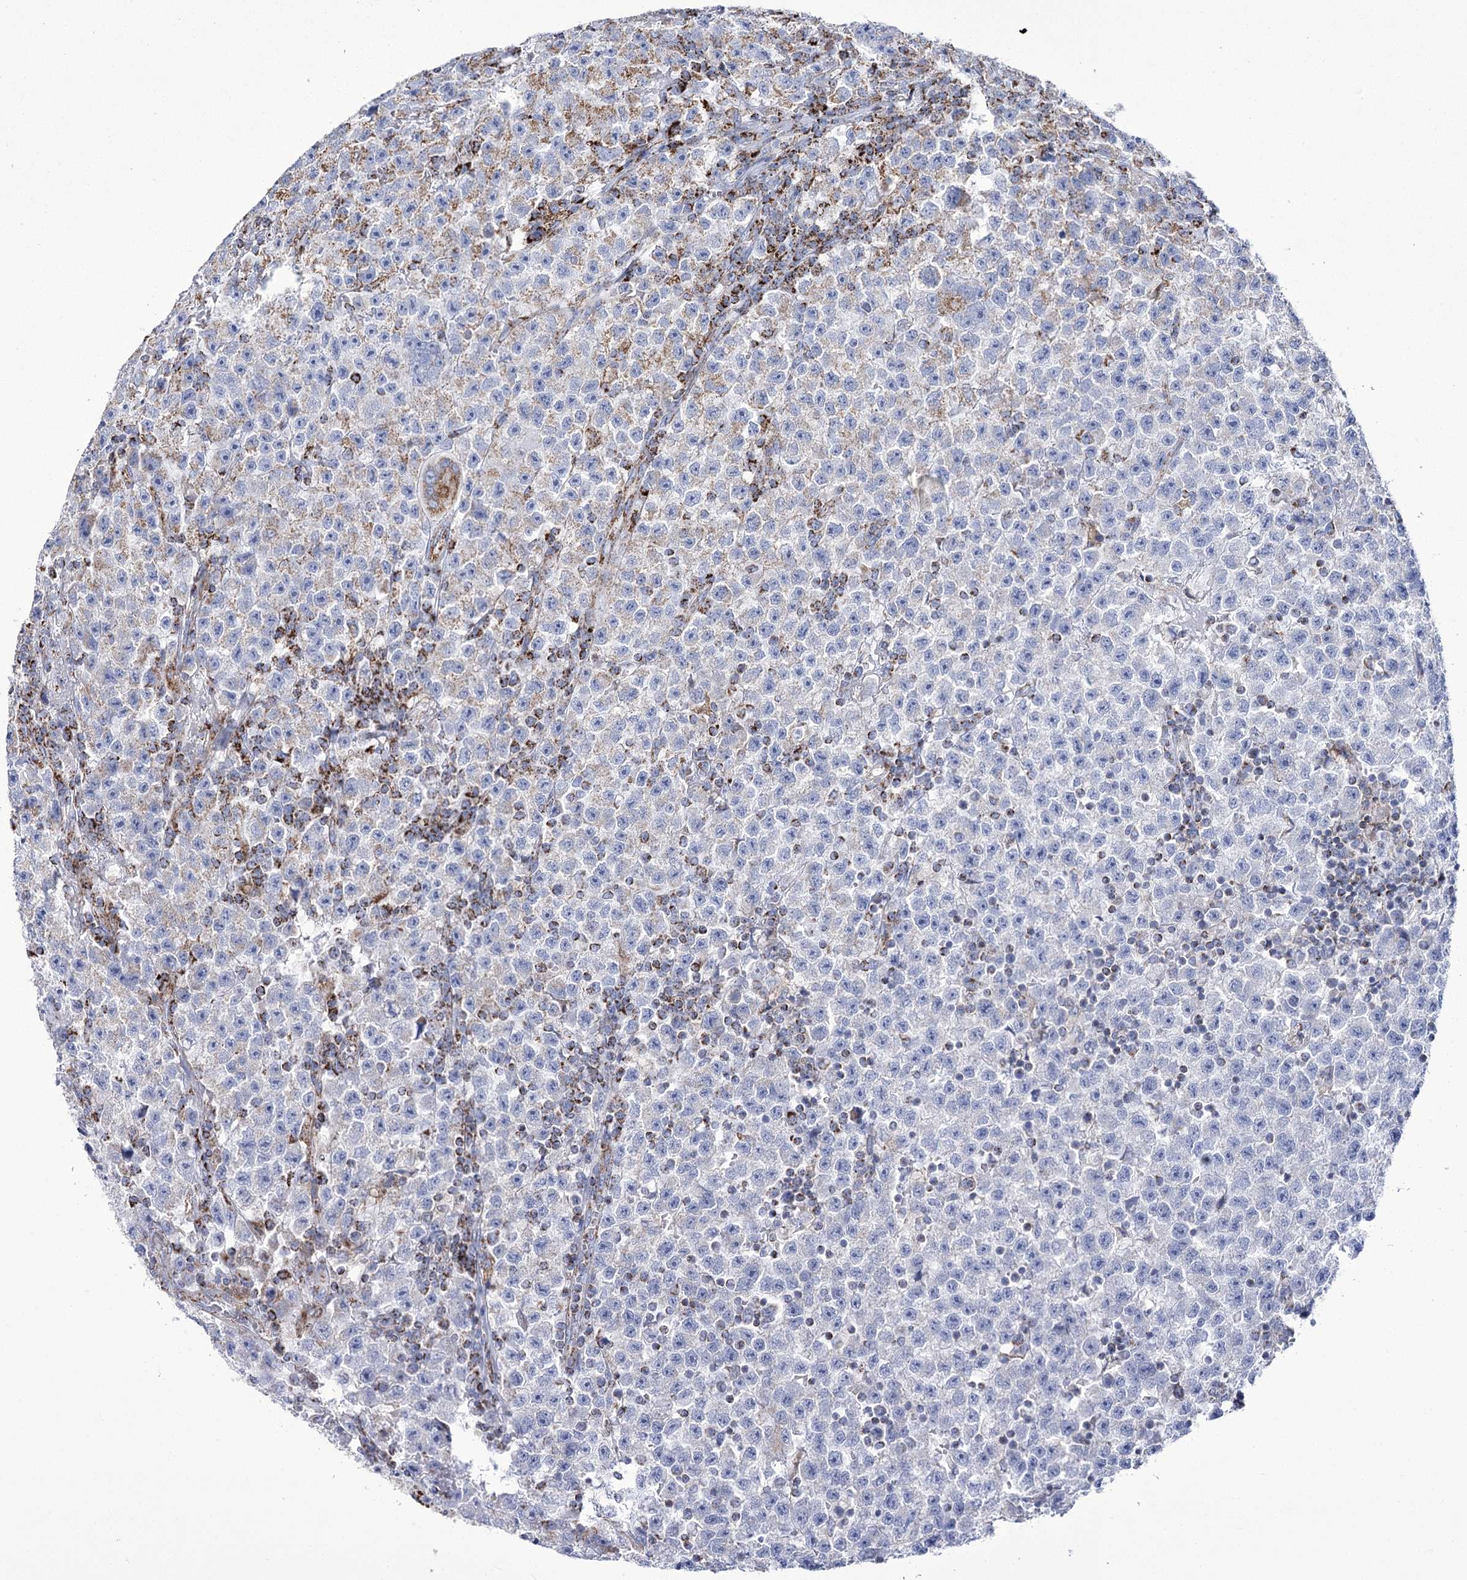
{"staining": {"intensity": "moderate", "quantity": "<25%", "location": "cytoplasmic/membranous"}, "tissue": "testis cancer", "cell_type": "Tumor cells", "image_type": "cancer", "snomed": [{"axis": "morphology", "description": "Seminoma, NOS"}, {"axis": "topography", "description": "Testis"}], "caption": "Protein staining of testis seminoma tissue exhibits moderate cytoplasmic/membranous positivity in about <25% of tumor cells. (DAB (3,3'-diaminobenzidine) = brown stain, brightfield microscopy at high magnification).", "gene": "PDHB", "patient": {"sex": "male", "age": 22}}